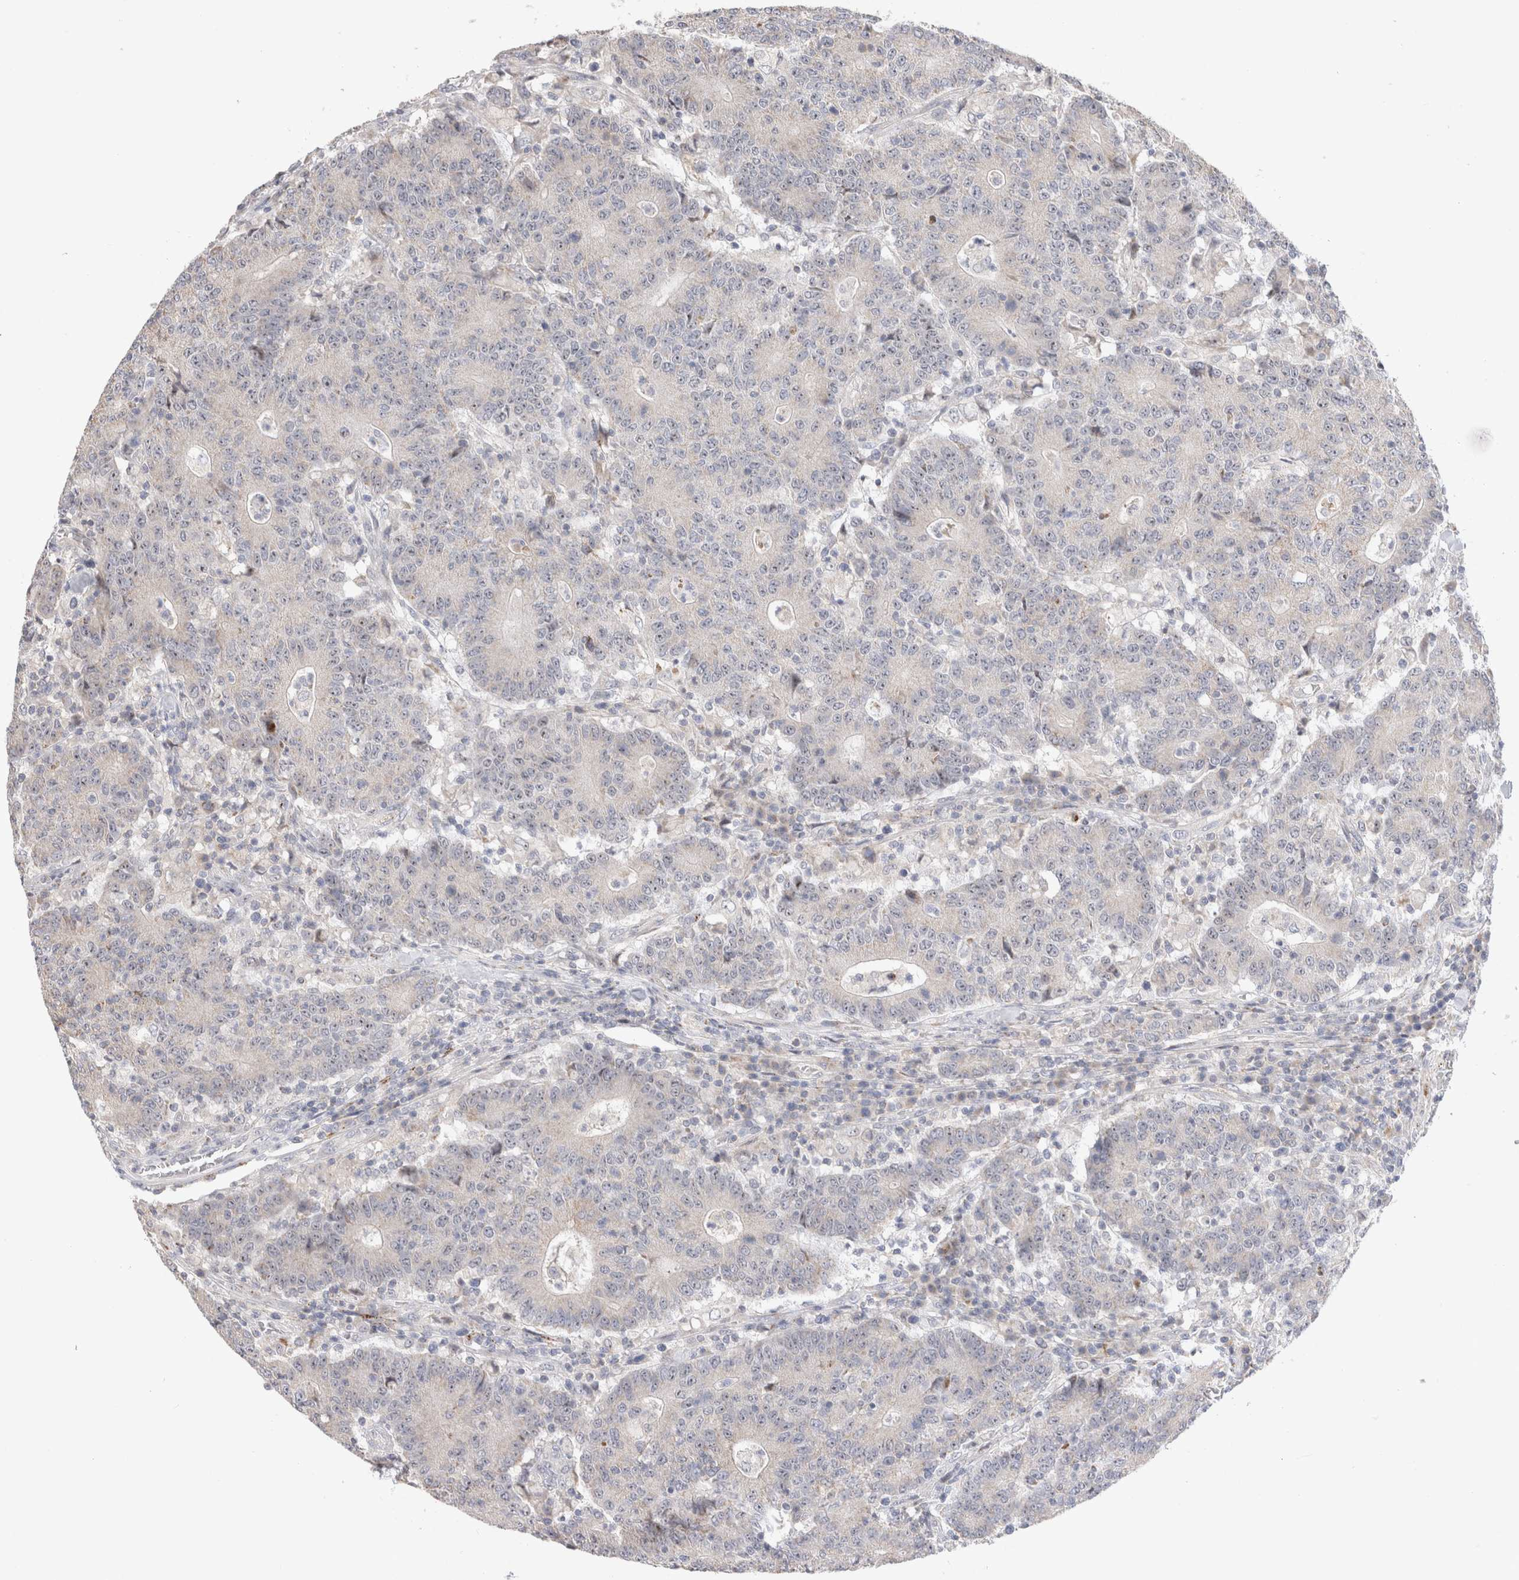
{"staining": {"intensity": "negative", "quantity": "none", "location": "none"}, "tissue": "colorectal cancer", "cell_type": "Tumor cells", "image_type": "cancer", "snomed": [{"axis": "morphology", "description": "Normal tissue, NOS"}, {"axis": "morphology", "description": "Adenocarcinoma, NOS"}, {"axis": "topography", "description": "Colon"}], "caption": "This histopathology image is of colorectal cancer (adenocarcinoma) stained with immunohistochemistry (IHC) to label a protein in brown with the nuclei are counter-stained blue. There is no positivity in tumor cells. (Immunohistochemistry (ihc), brightfield microscopy, high magnification).", "gene": "CHADL", "patient": {"sex": "female", "age": 75}}